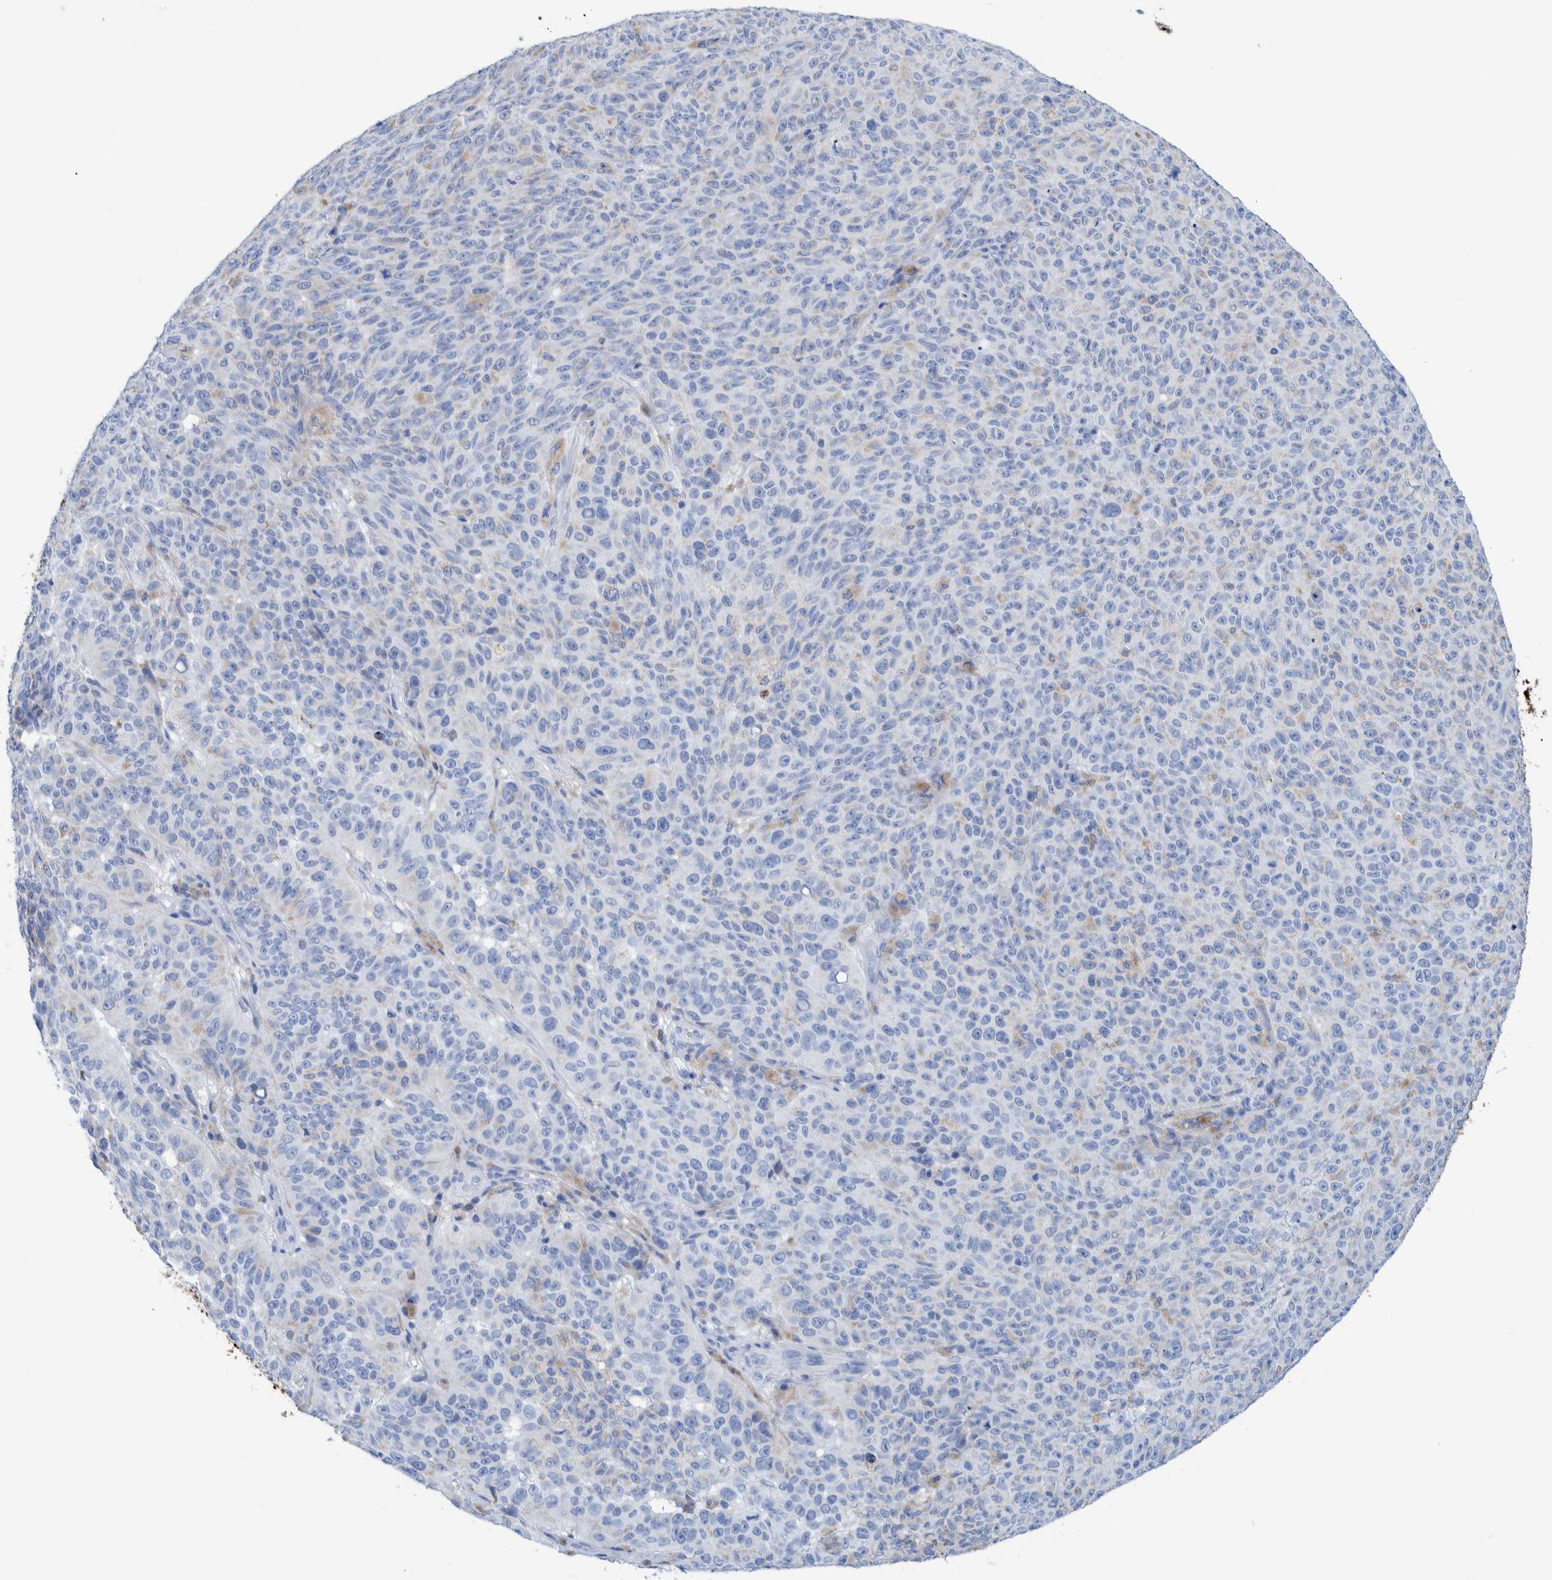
{"staining": {"intensity": "negative", "quantity": "none", "location": "none"}, "tissue": "melanoma", "cell_type": "Tumor cells", "image_type": "cancer", "snomed": [{"axis": "morphology", "description": "Malignant melanoma, NOS"}, {"axis": "topography", "description": "Skin"}], "caption": "An IHC histopathology image of melanoma is shown. There is no staining in tumor cells of melanoma. (Brightfield microscopy of DAB (3,3'-diaminobenzidine) immunohistochemistry at high magnification).", "gene": "KRT14", "patient": {"sex": "female", "age": 82}}